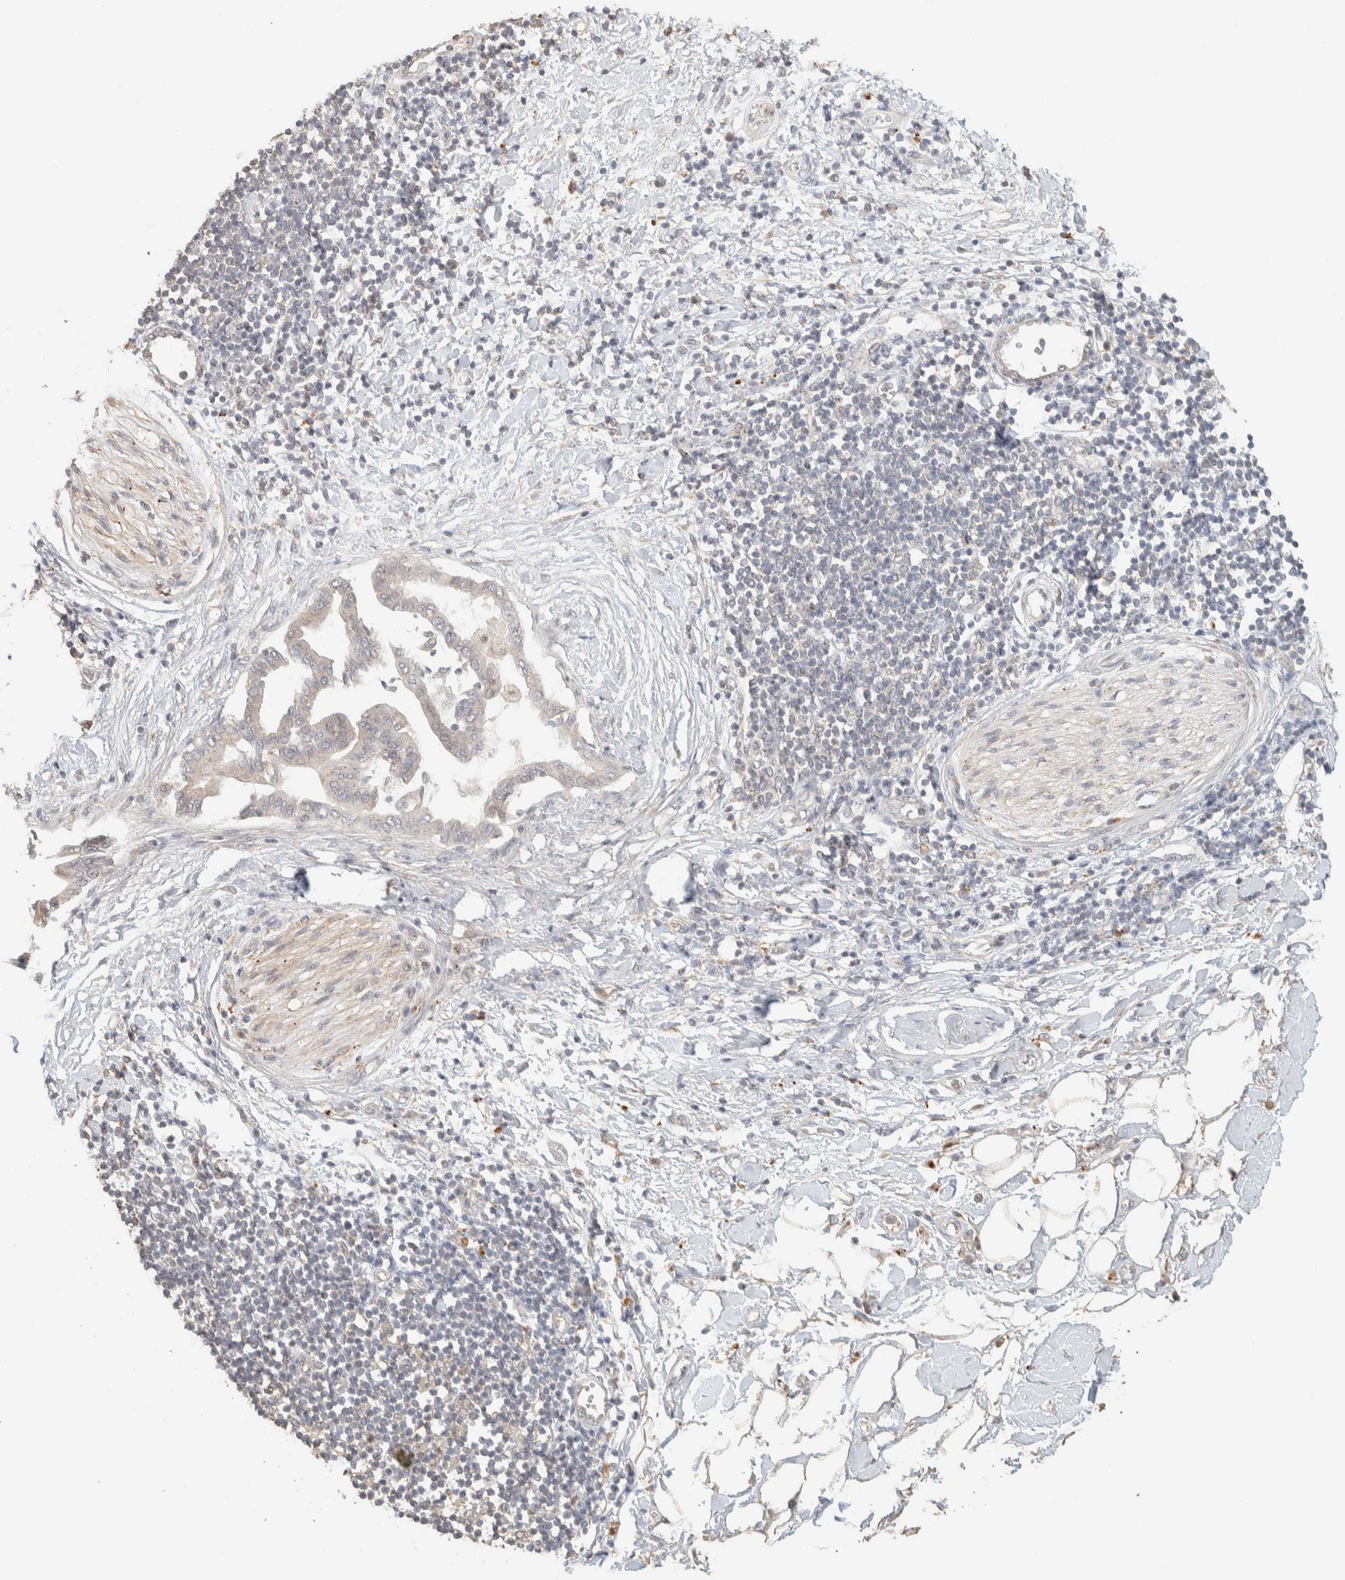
{"staining": {"intensity": "negative", "quantity": "none", "location": "none"}, "tissue": "pancreatic cancer", "cell_type": "Tumor cells", "image_type": "cancer", "snomed": [{"axis": "morphology", "description": "Normal tissue, NOS"}, {"axis": "morphology", "description": "Adenocarcinoma, NOS"}, {"axis": "topography", "description": "Pancreas"}, {"axis": "topography", "description": "Duodenum"}], "caption": "This is an IHC photomicrograph of pancreatic cancer (adenocarcinoma). There is no expression in tumor cells.", "gene": "ITPA", "patient": {"sex": "female", "age": 60}}